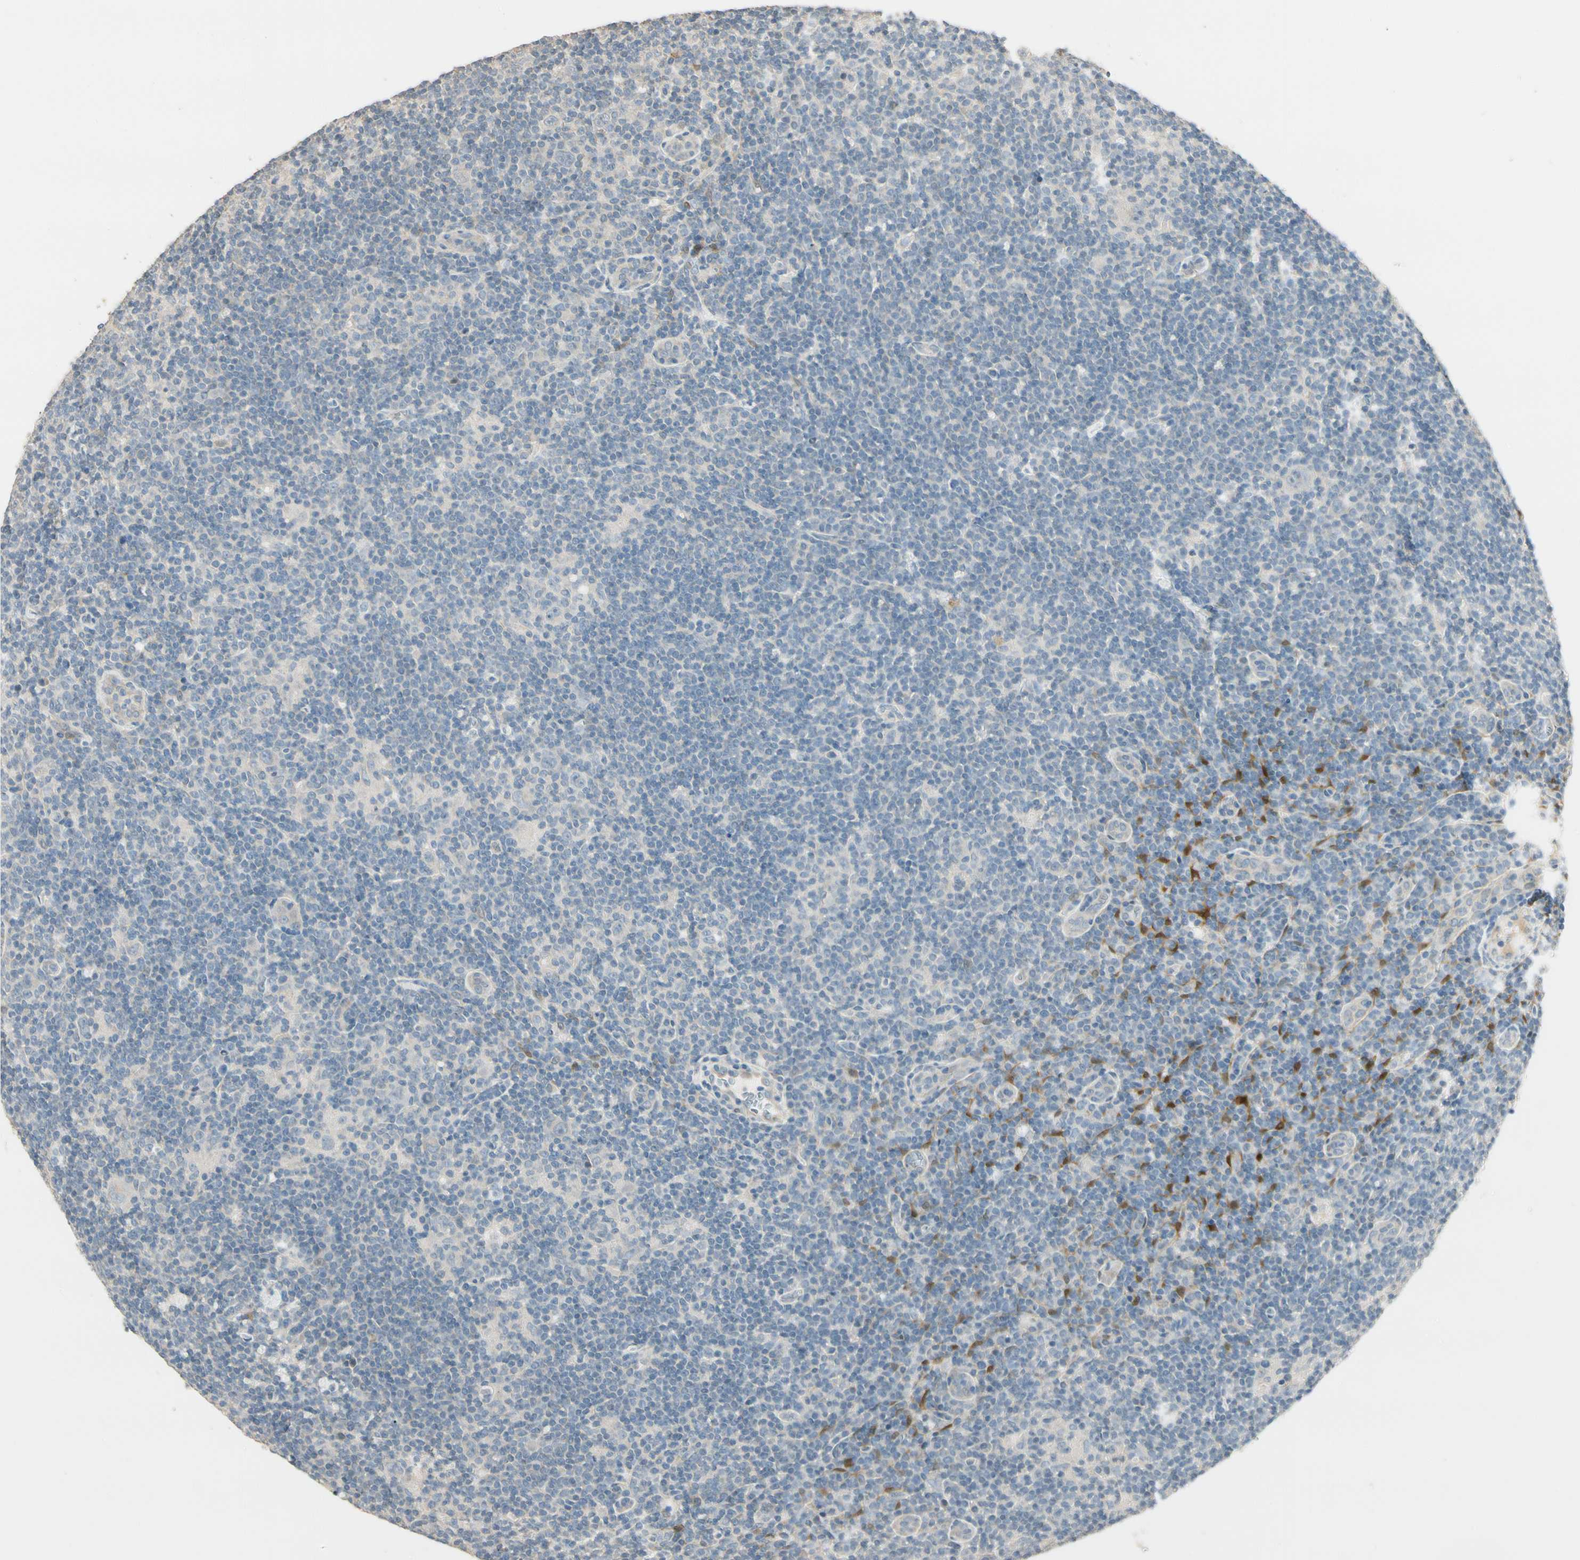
{"staining": {"intensity": "negative", "quantity": "none", "location": "none"}, "tissue": "lymphoma", "cell_type": "Tumor cells", "image_type": "cancer", "snomed": [{"axis": "morphology", "description": "Hodgkin's disease, NOS"}, {"axis": "topography", "description": "Lymph node"}], "caption": "The IHC image has no significant staining in tumor cells of Hodgkin's disease tissue.", "gene": "GNE", "patient": {"sex": "female", "age": 57}}